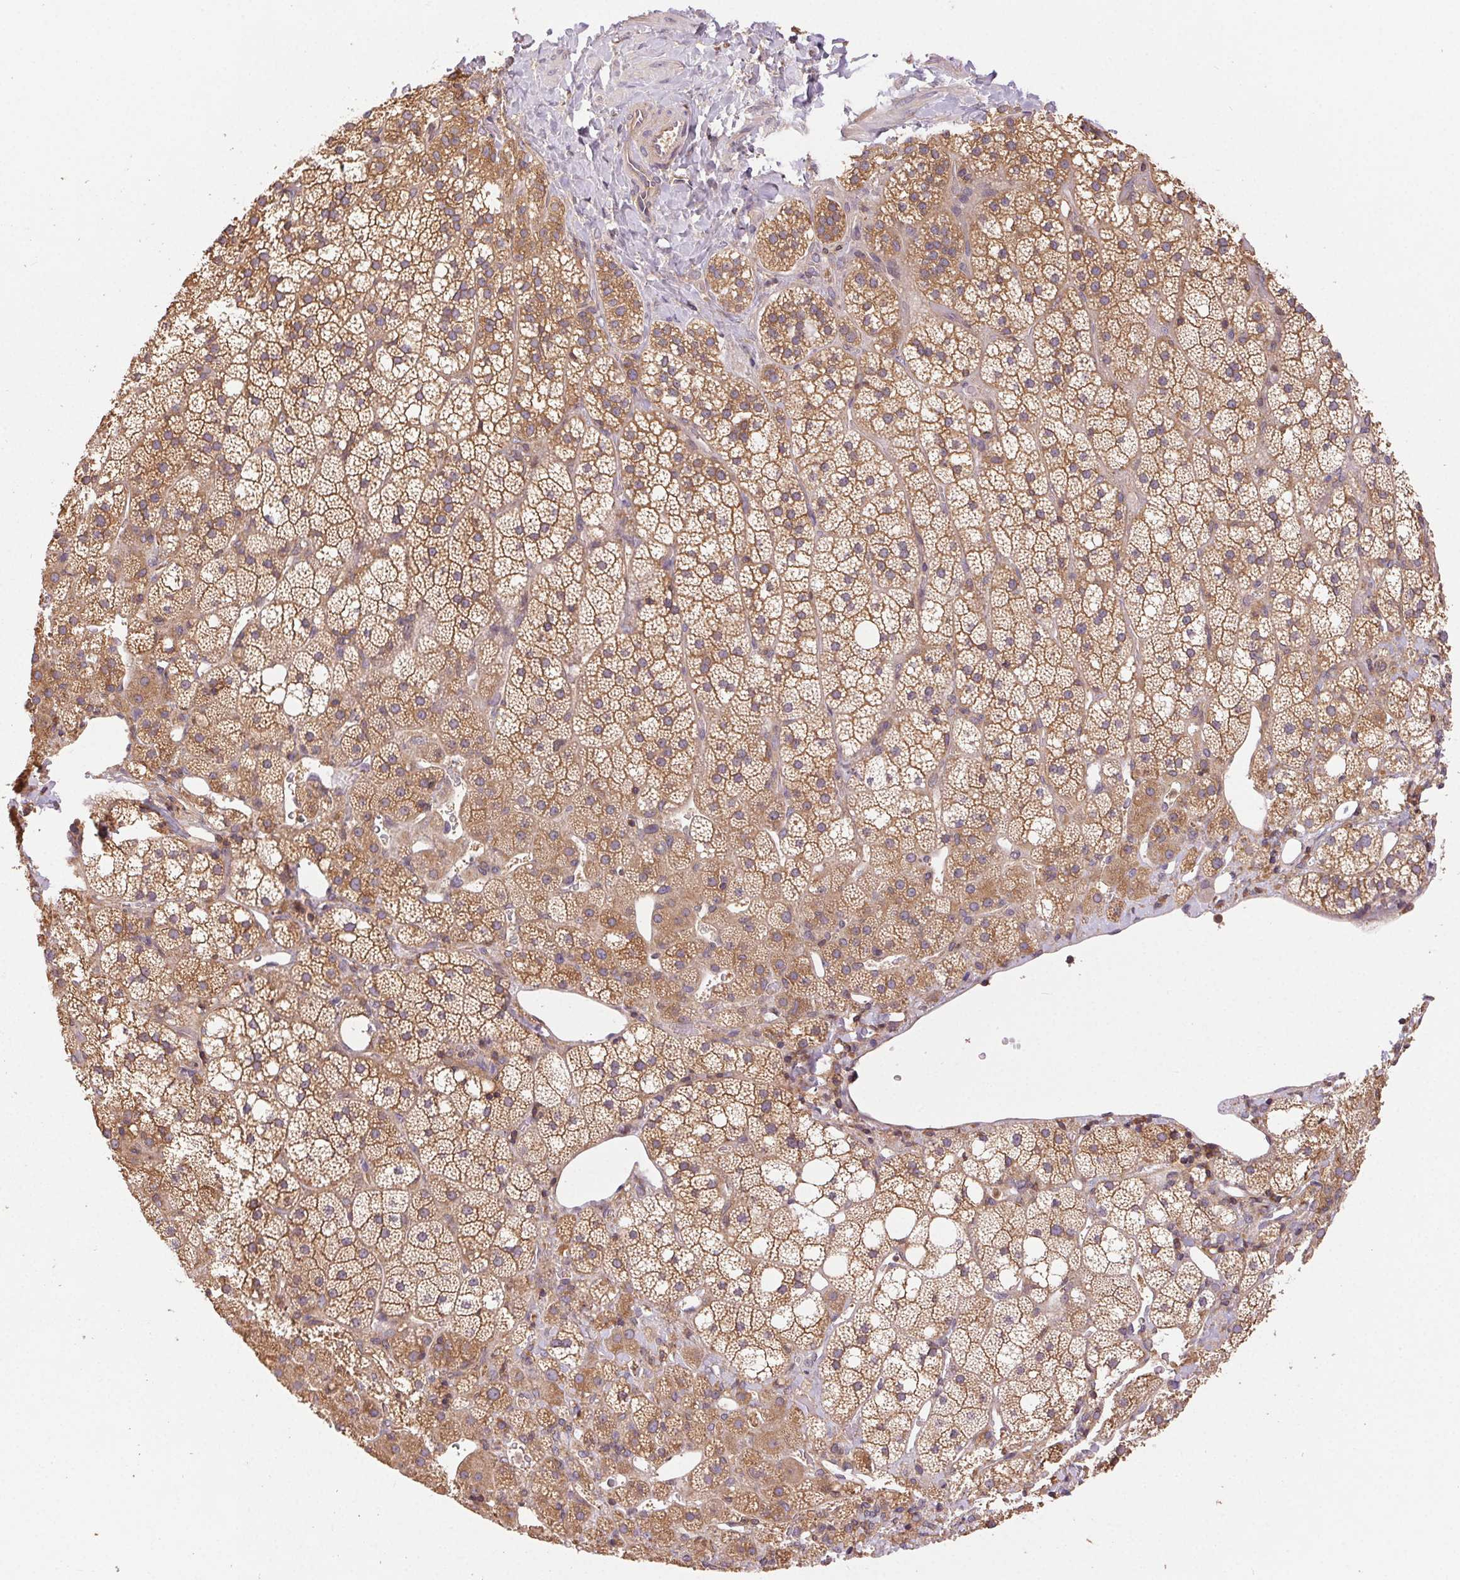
{"staining": {"intensity": "moderate", "quantity": ">75%", "location": "cytoplasmic/membranous"}, "tissue": "adrenal gland", "cell_type": "Glandular cells", "image_type": "normal", "snomed": [{"axis": "morphology", "description": "Normal tissue, NOS"}, {"axis": "topography", "description": "Adrenal gland"}], "caption": "DAB (3,3'-diaminobenzidine) immunohistochemical staining of benign human adrenal gland reveals moderate cytoplasmic/membranous protein expression in about >75% of glandular cells. Nuclei are stained in blue.", "gene": "GDI1", "patient": {"sex": "male", "age": 53}}